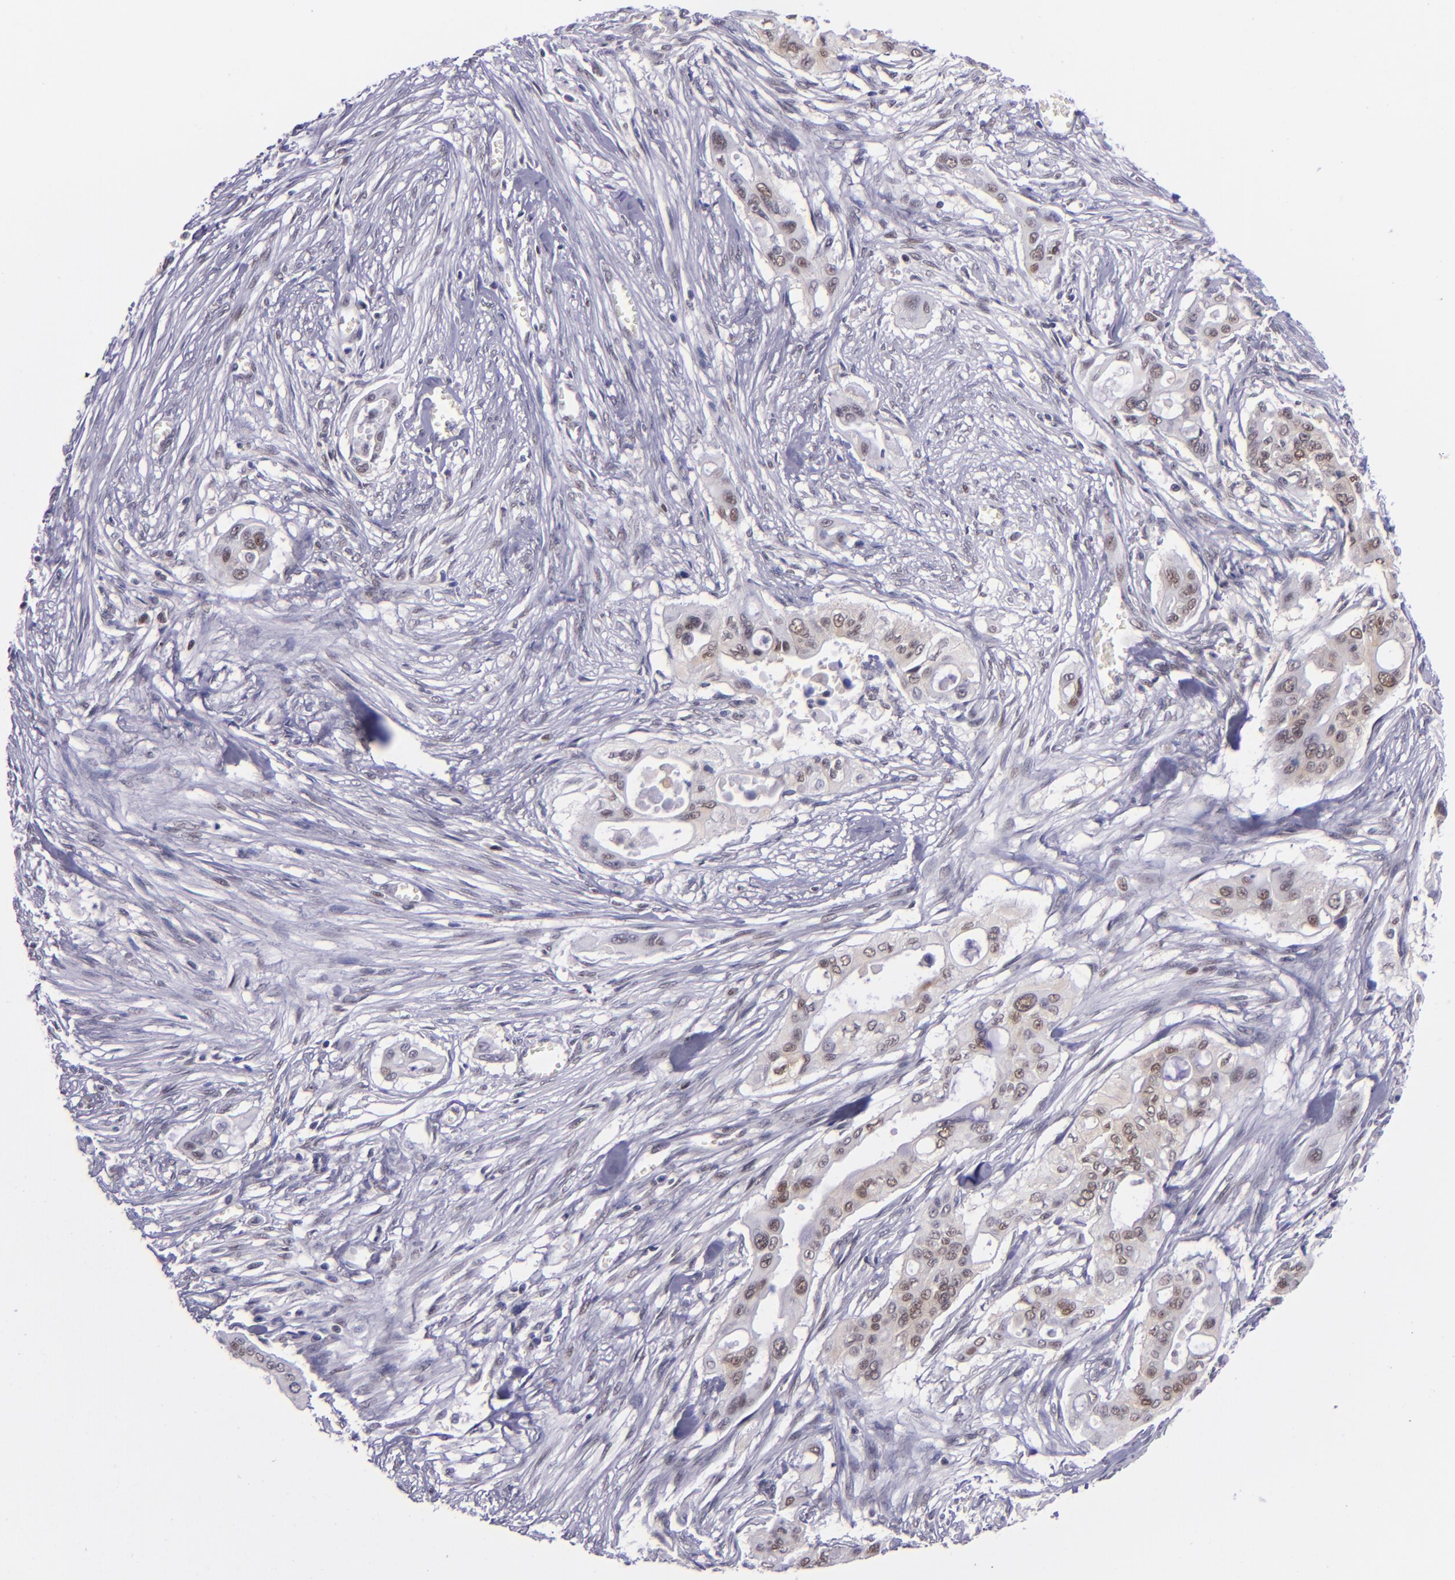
{"staining": {"intensity": "weak", "quantity": "25%-75%", "location": "nuclear"}, "tissue": "pancreatic cancer", "cell_type": "Tumor cells", "image_type": "cancer", "snomed": [{"axis": "morphology", "description": "Adenocarcinoma, NOS"}, {"axis": "topography", "description": "Pancreas"}], "caption": "Protein positivity by immunohistochemistry (IHC) reveals weak nuclear expression in about 25%-75% of tumor cells in pancreatic cancer. Nuclei are stained in blue.", "gene": "BAG1", "patient": {"sex": "male", "age": 77}}